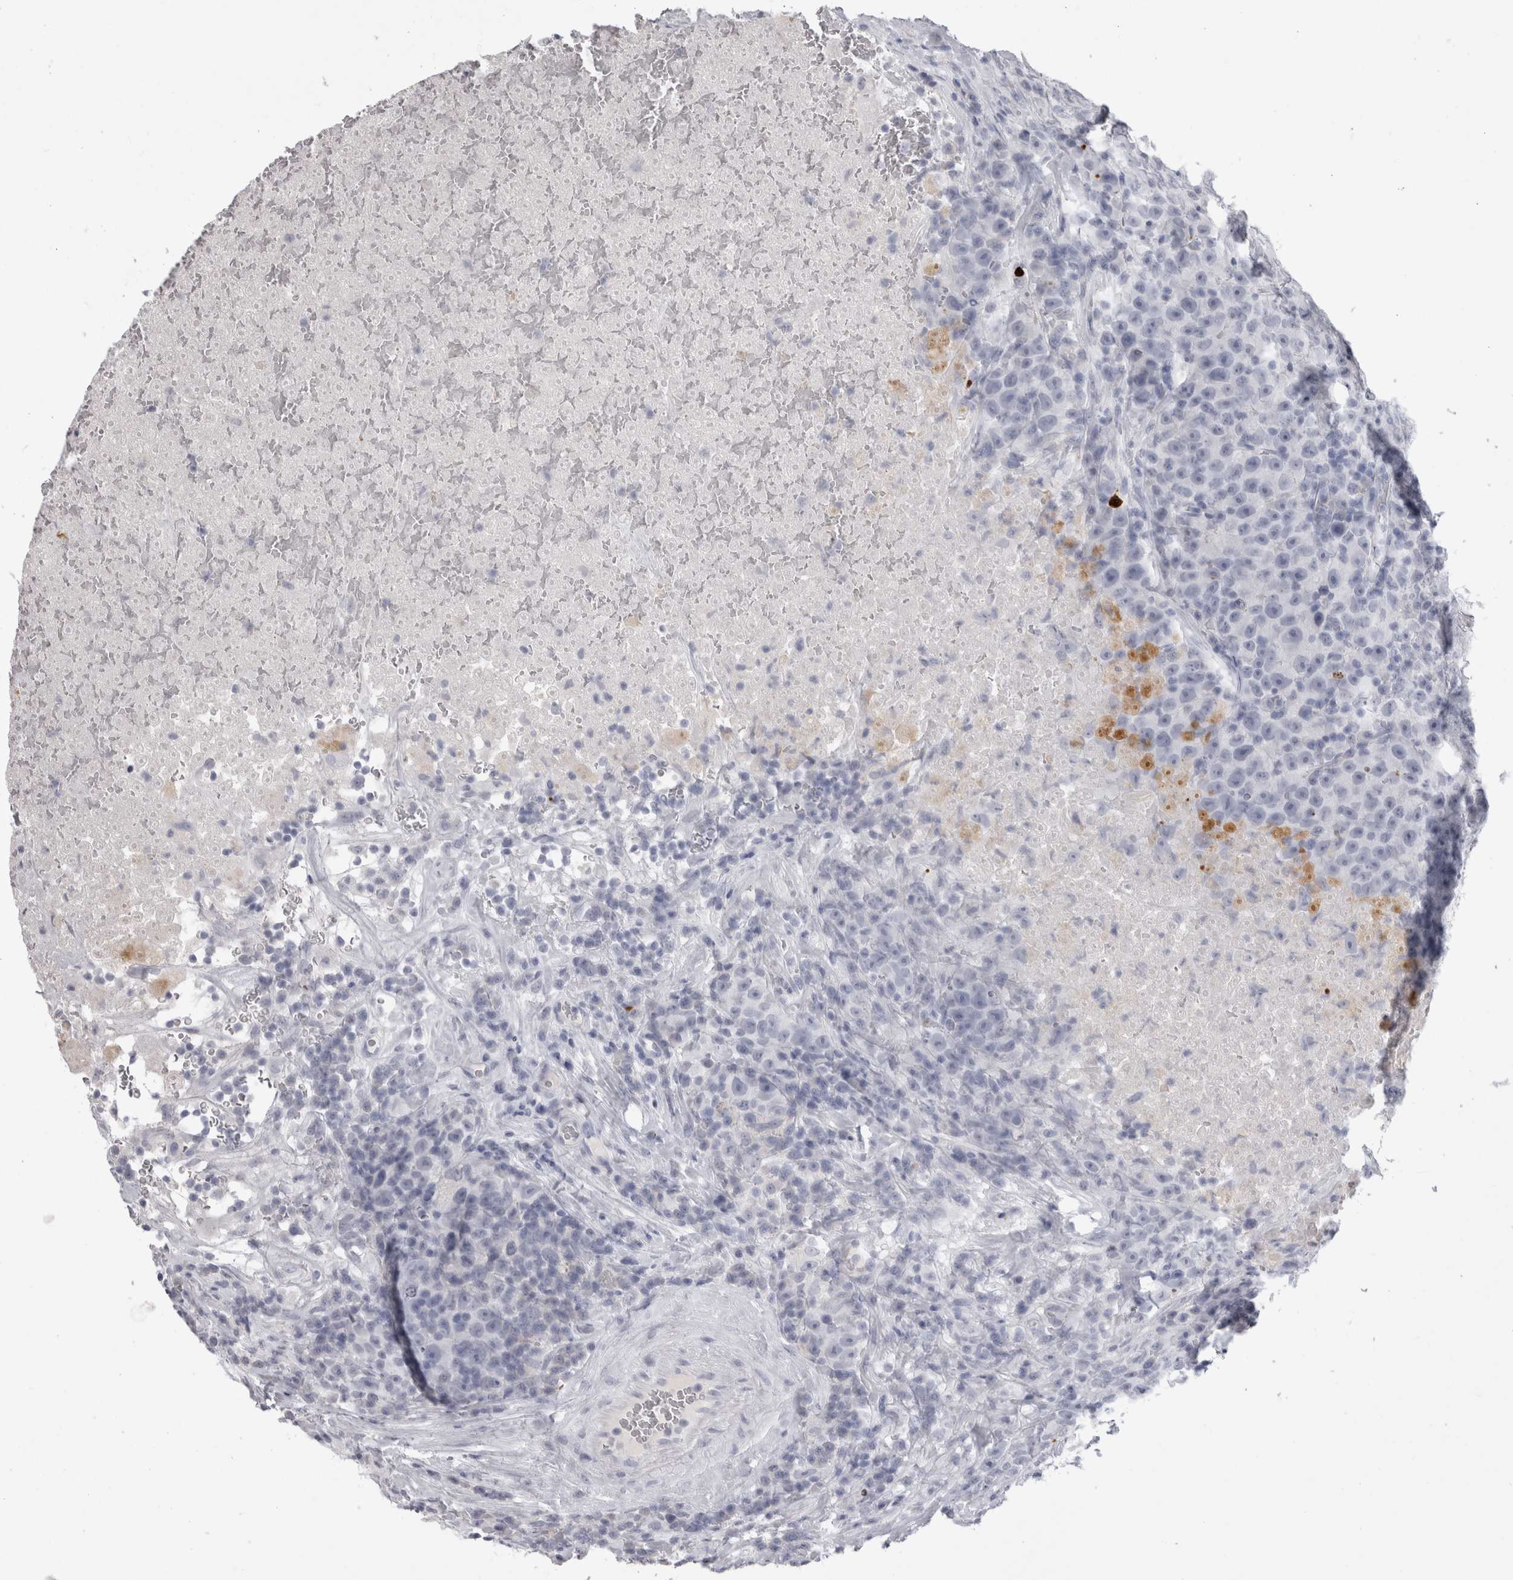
{"staining": {"intensity": "negative", "quantity": "none", "location": "none"}, "tissue": "testis cancer", "cell_type": "Tumor cells", "image_type": "cancer", "snomed": [{"axis": "morphology", "description": "Seminoma, NOS"}, {"axis": "topography", "description": "Testis"}], "caption": "A micrograph of testis seminoma stained for a protein shows no brown staining in tumor cells. The staining is performed using DAB (3,3'-diaminobenzidine) brown chromogen with nuclei counter-stained in using hematoxylin.", "gene": "ADAM2", "patient": {"sex": "male", "age": 22}}